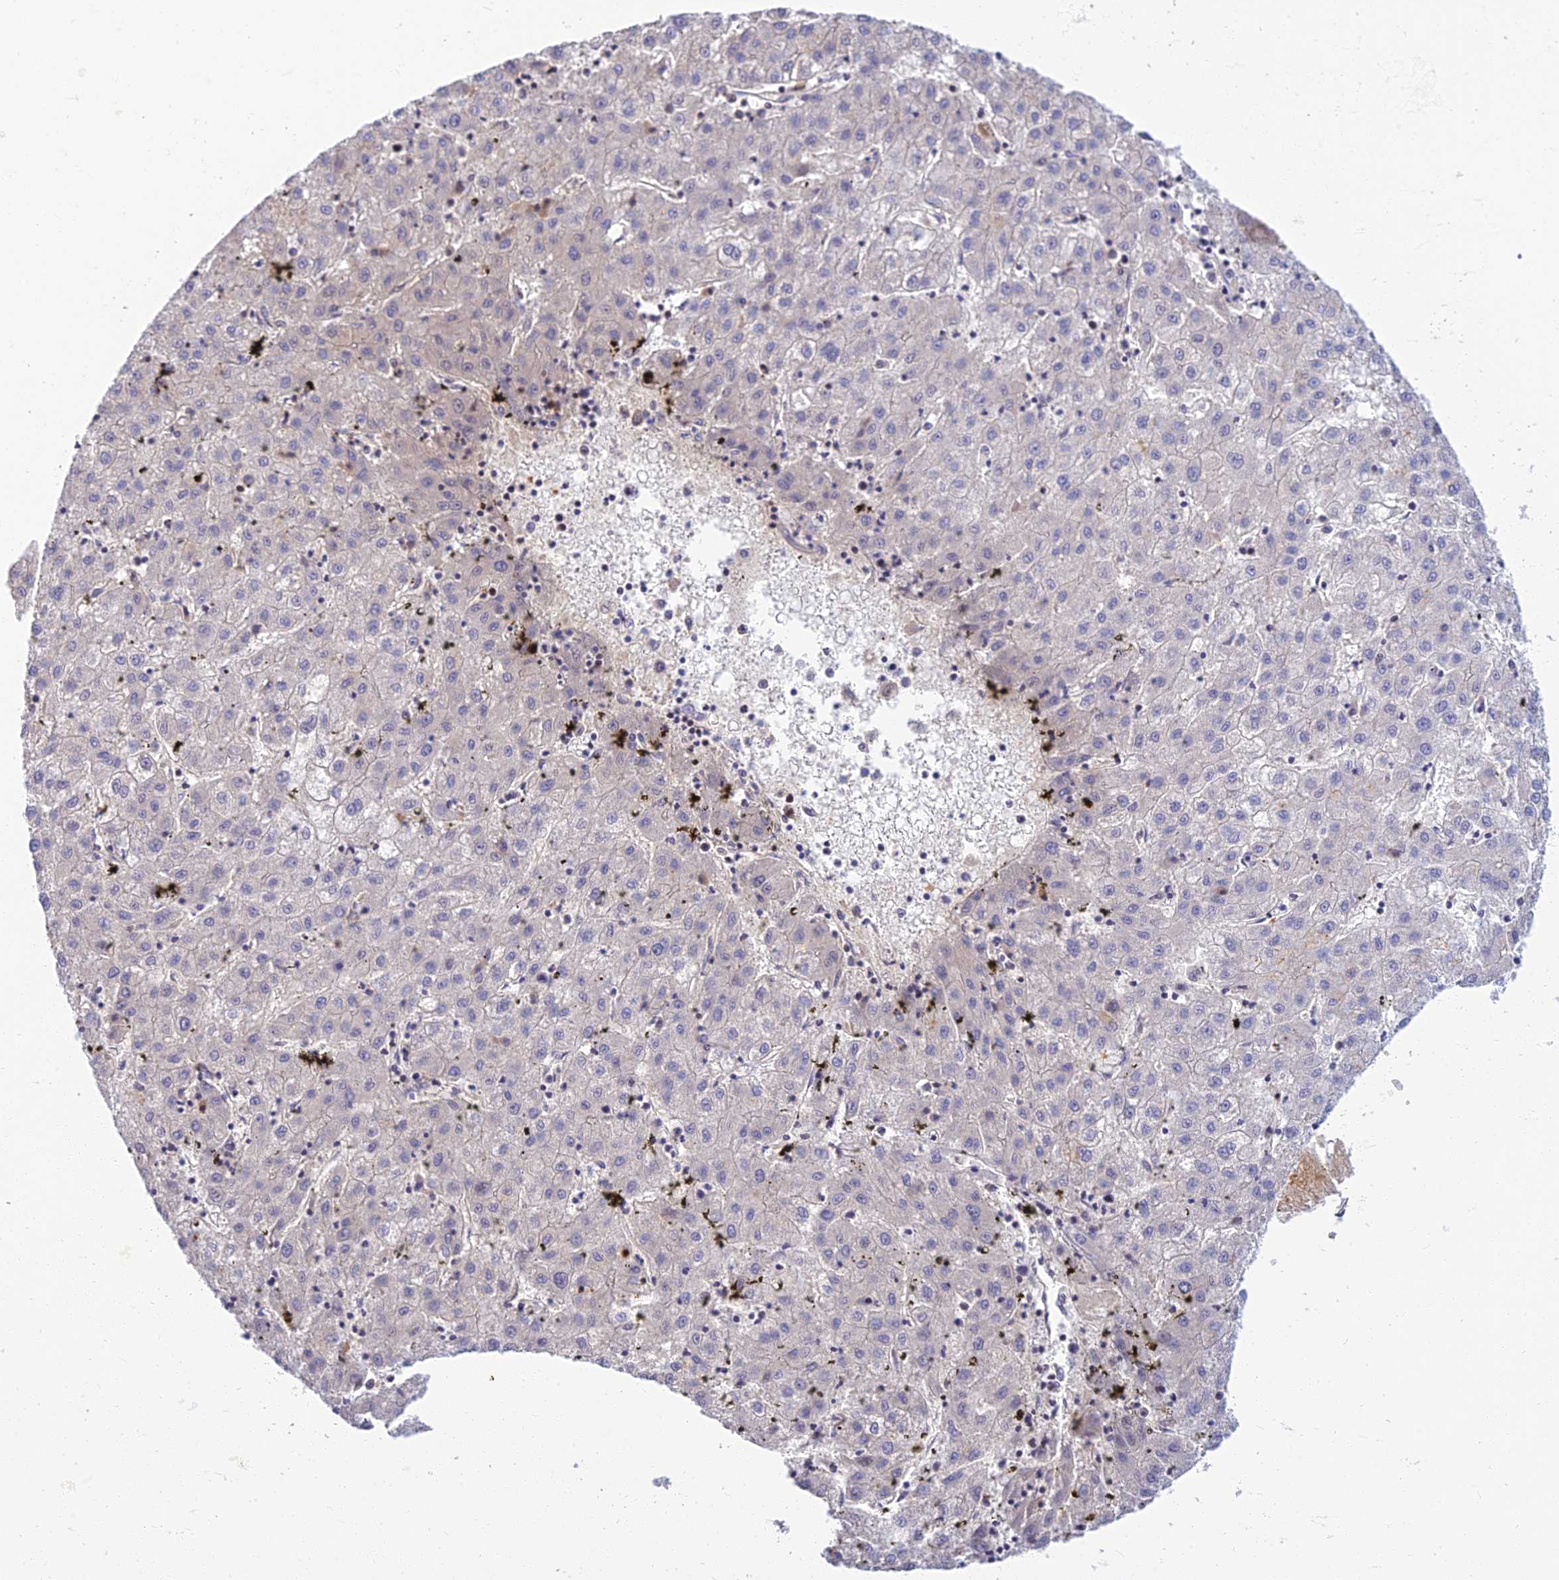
{"staining": {"intensity": "negative", "quantity": "none", "location": "none"}, "tissue": "liver cancer", "cell_type": "Tumor cells", "image_type": "cancer", "snomed": [{"axis": "morphology", "description": "Carcinoma, Hepatocellular, NOS"}, {"axis": "topography", "description": "Liver"}], "caption": "Immunohistochemistry (IHC) micrograph of liver cancer stained for a protein (brown), which shows no staining in tumor cells.", "gene": "CLIP4", "patient": {"sex": "male", "age": 72}}